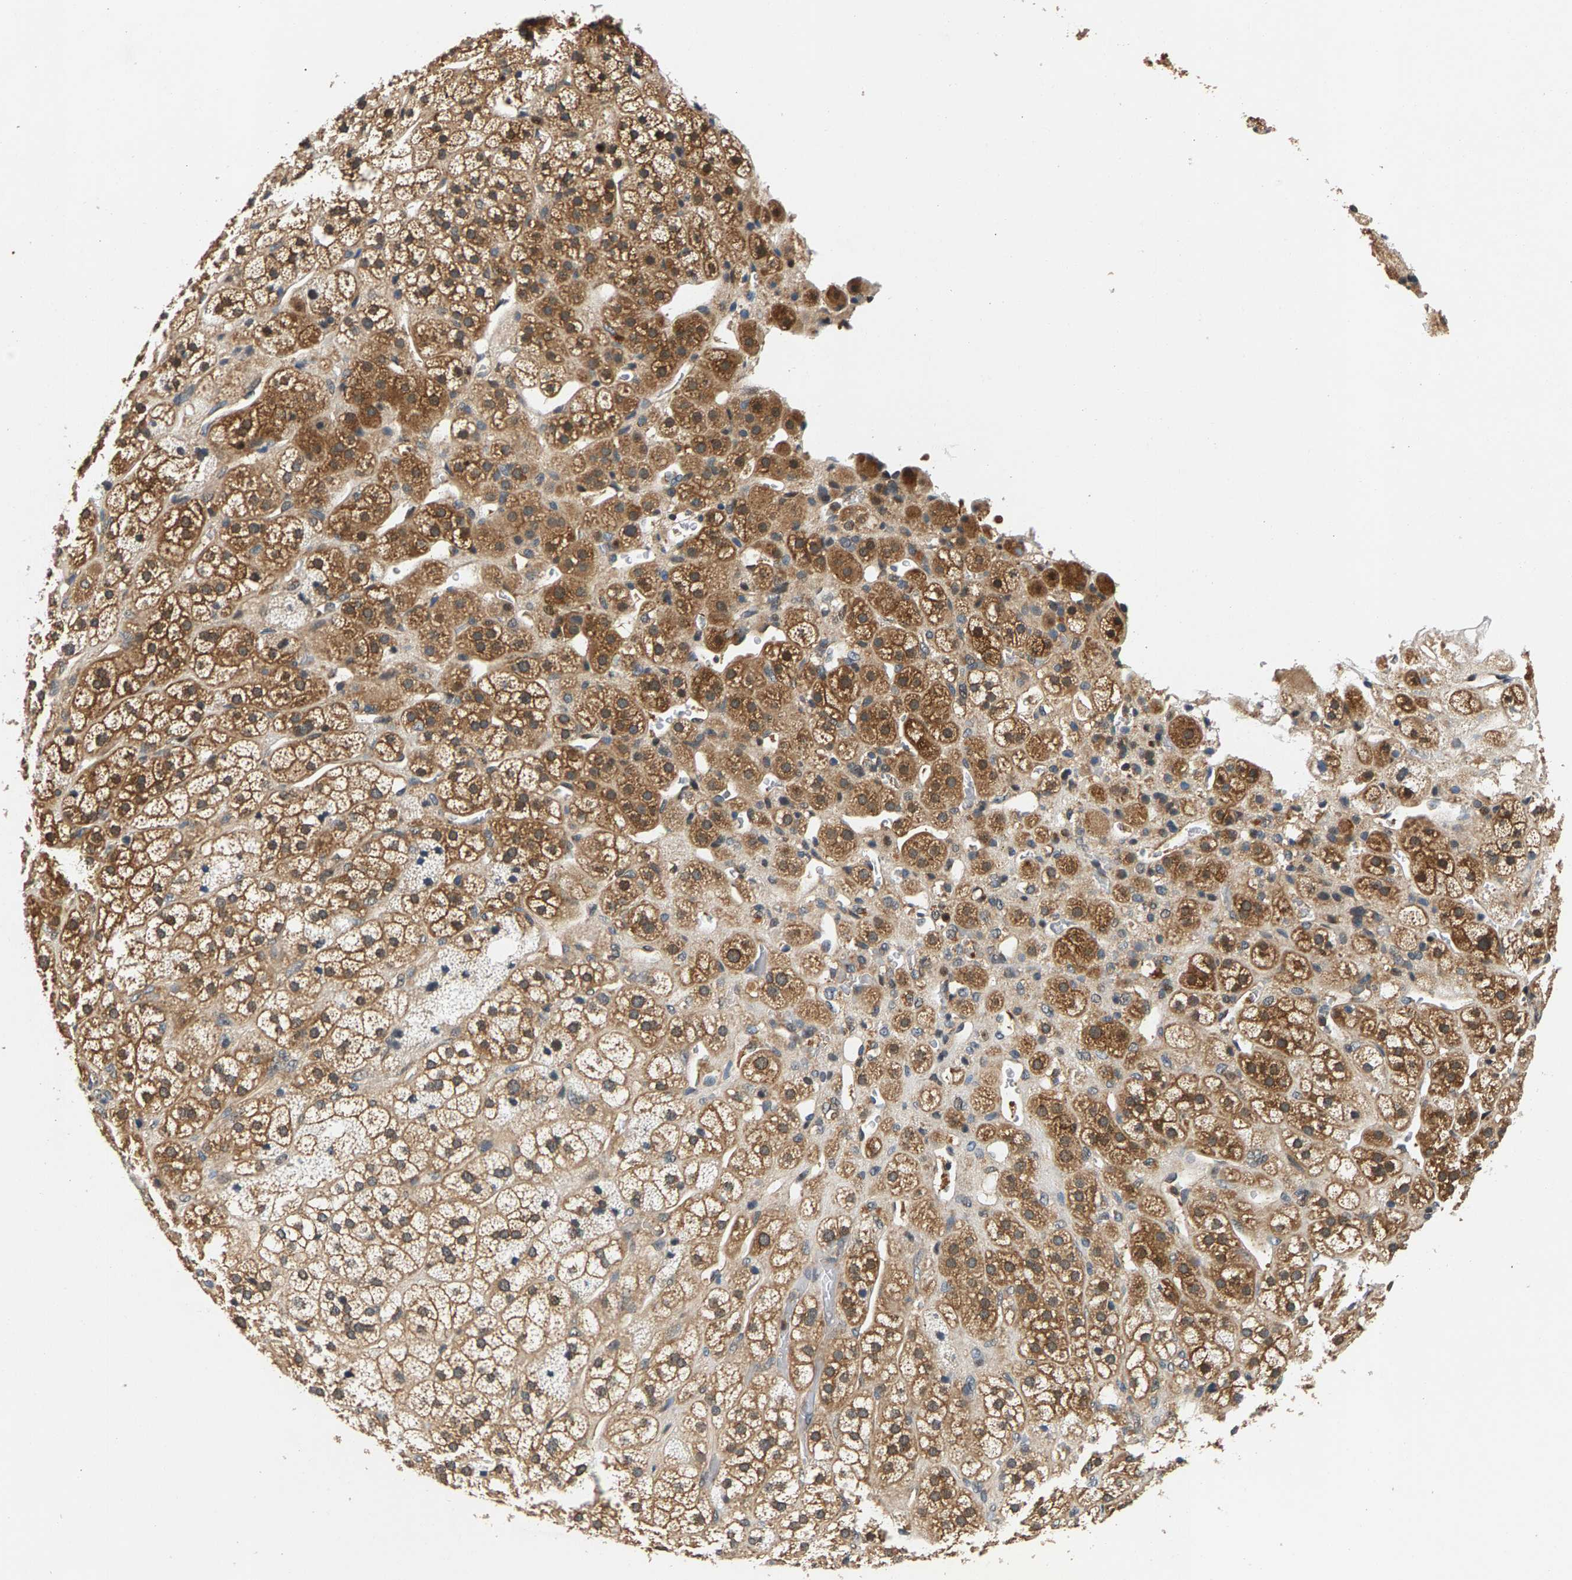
{"staining": {"intensity": "moderate", "quantity": ">75%", "location": "cytoplasmic/membranous"}, "tissue": "adrenal gland", "cell_type": "Glandular cells", "image_type": "normal", "snomed": [{"axis": "morphology", "description": "Normal tissue, NOS"}, {"axis": "topography", "description": "Adrenal gland"}], "caption": "Unremarkable adrenal gland demonstrates moderate cytoplasmic/membranous positivity in about >75% of glandular cells (Stains: DAB (3,3'-diaminobenzidine) in brown, nuclei in blue, Microscopy: brightfield microscopy at high magnification)..", "gene": "FAM78A", "patient": {"sex": "male", "age": 56}}